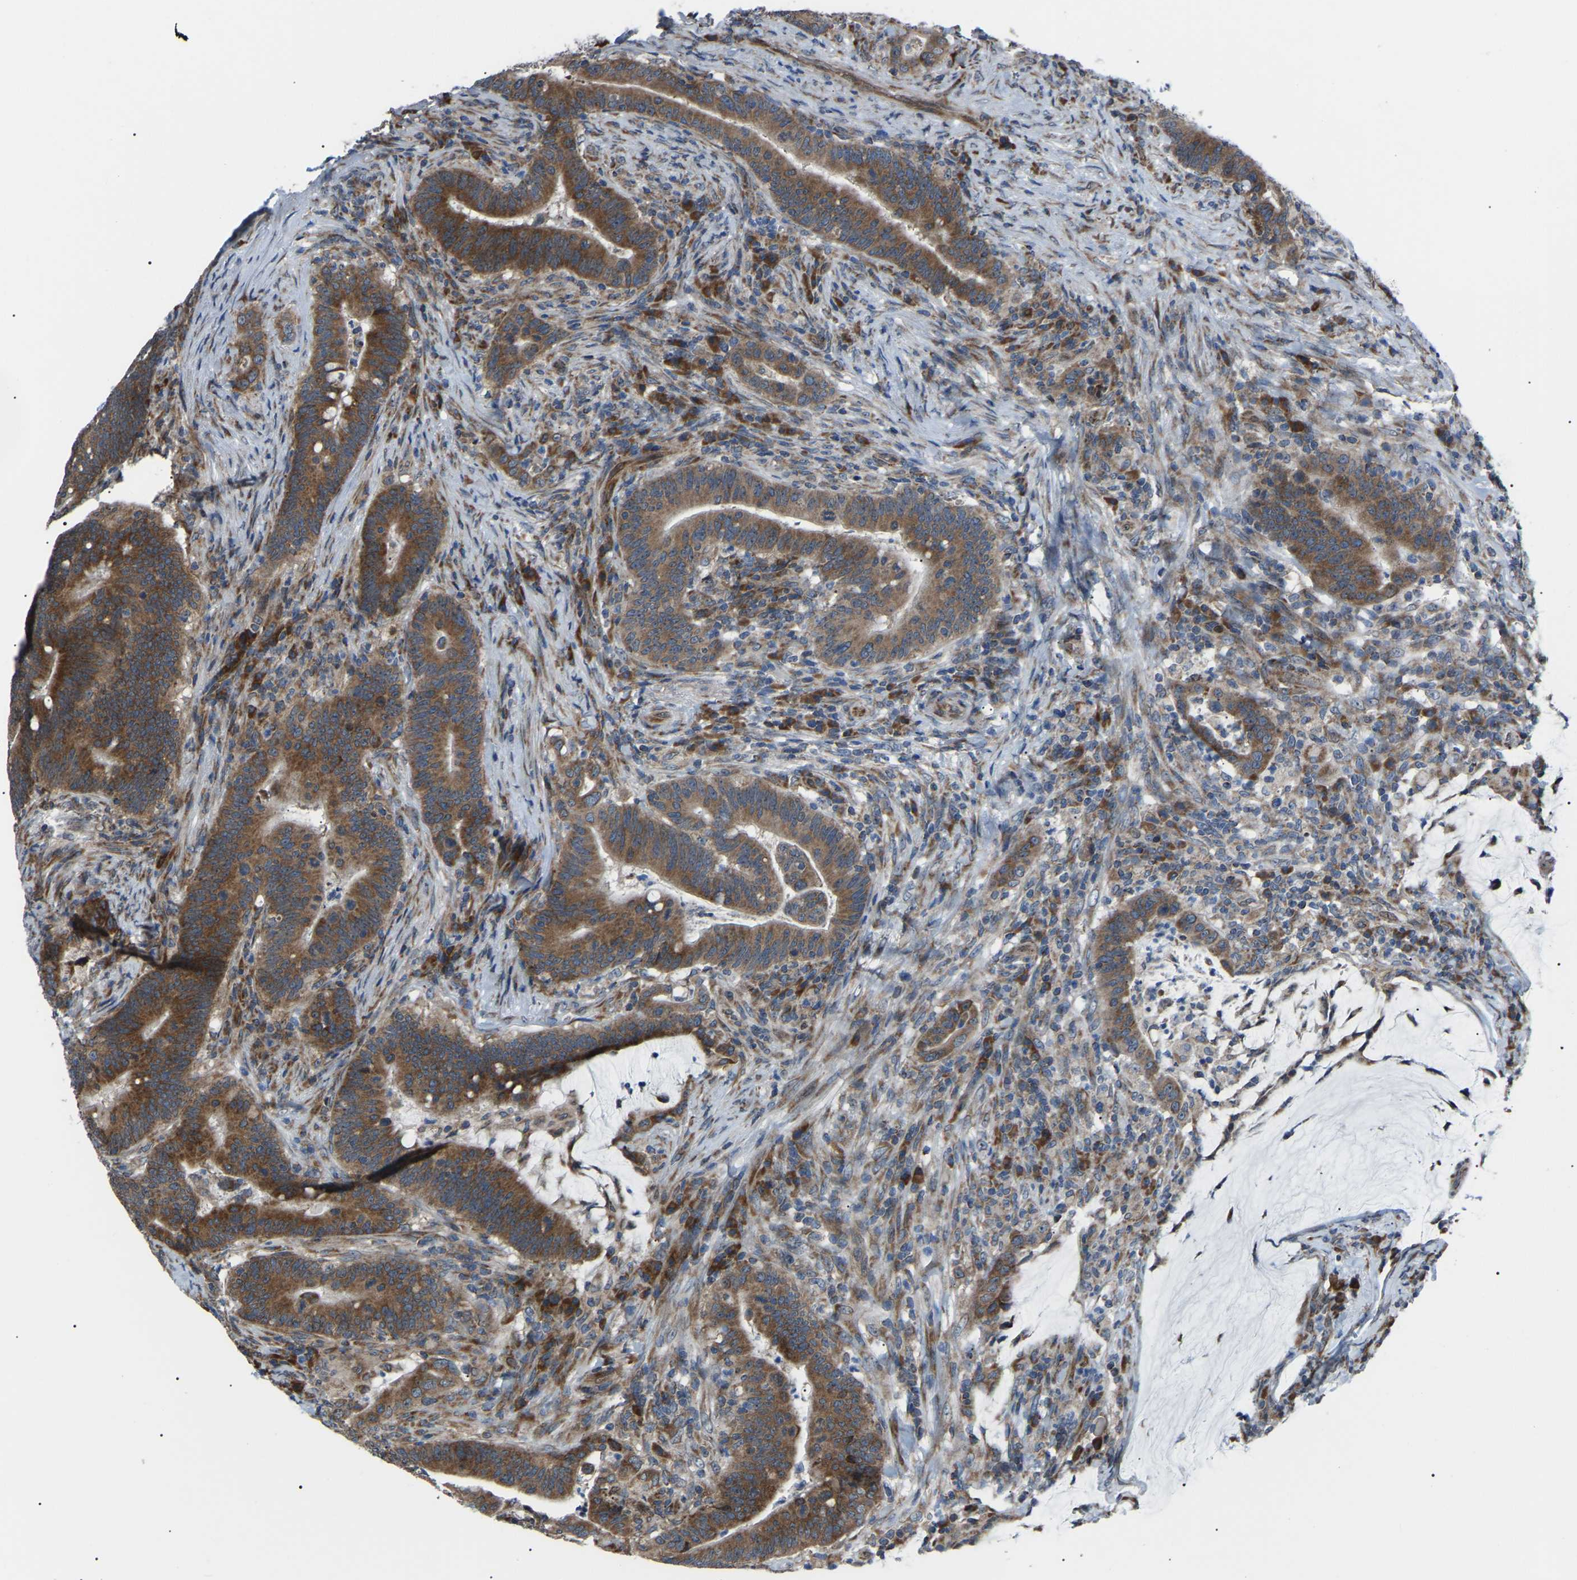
{"staining": {"intensity": "strong", "quantity": ">75%", "location": "cytoplasmic/membranous"}, "tissue": "colorectal cancer", "cell_type": "Tumor cells", "image_type": "cancer", "snomed": [{"axis": "morphology", "description": "Normal tissue, NOS"}, {"axis": "morphology", "description": "Adenocarcinoma, NOS"}, {"axis": "topography", "description": "Colon"}], "caption": "Colorectal cancer stained with DAB (3,3'-diaminobenzidine) immunohistochemistry (IHC) shows high levels of strong cytoplasmic/membranous expression in approximately >75% of tumor cells. Immunohistochemistry stains the protein of interest in brown and the nuclei are stained blue.", "gene": "AGO2", "patient": {"sex": "female", "age": 66}}